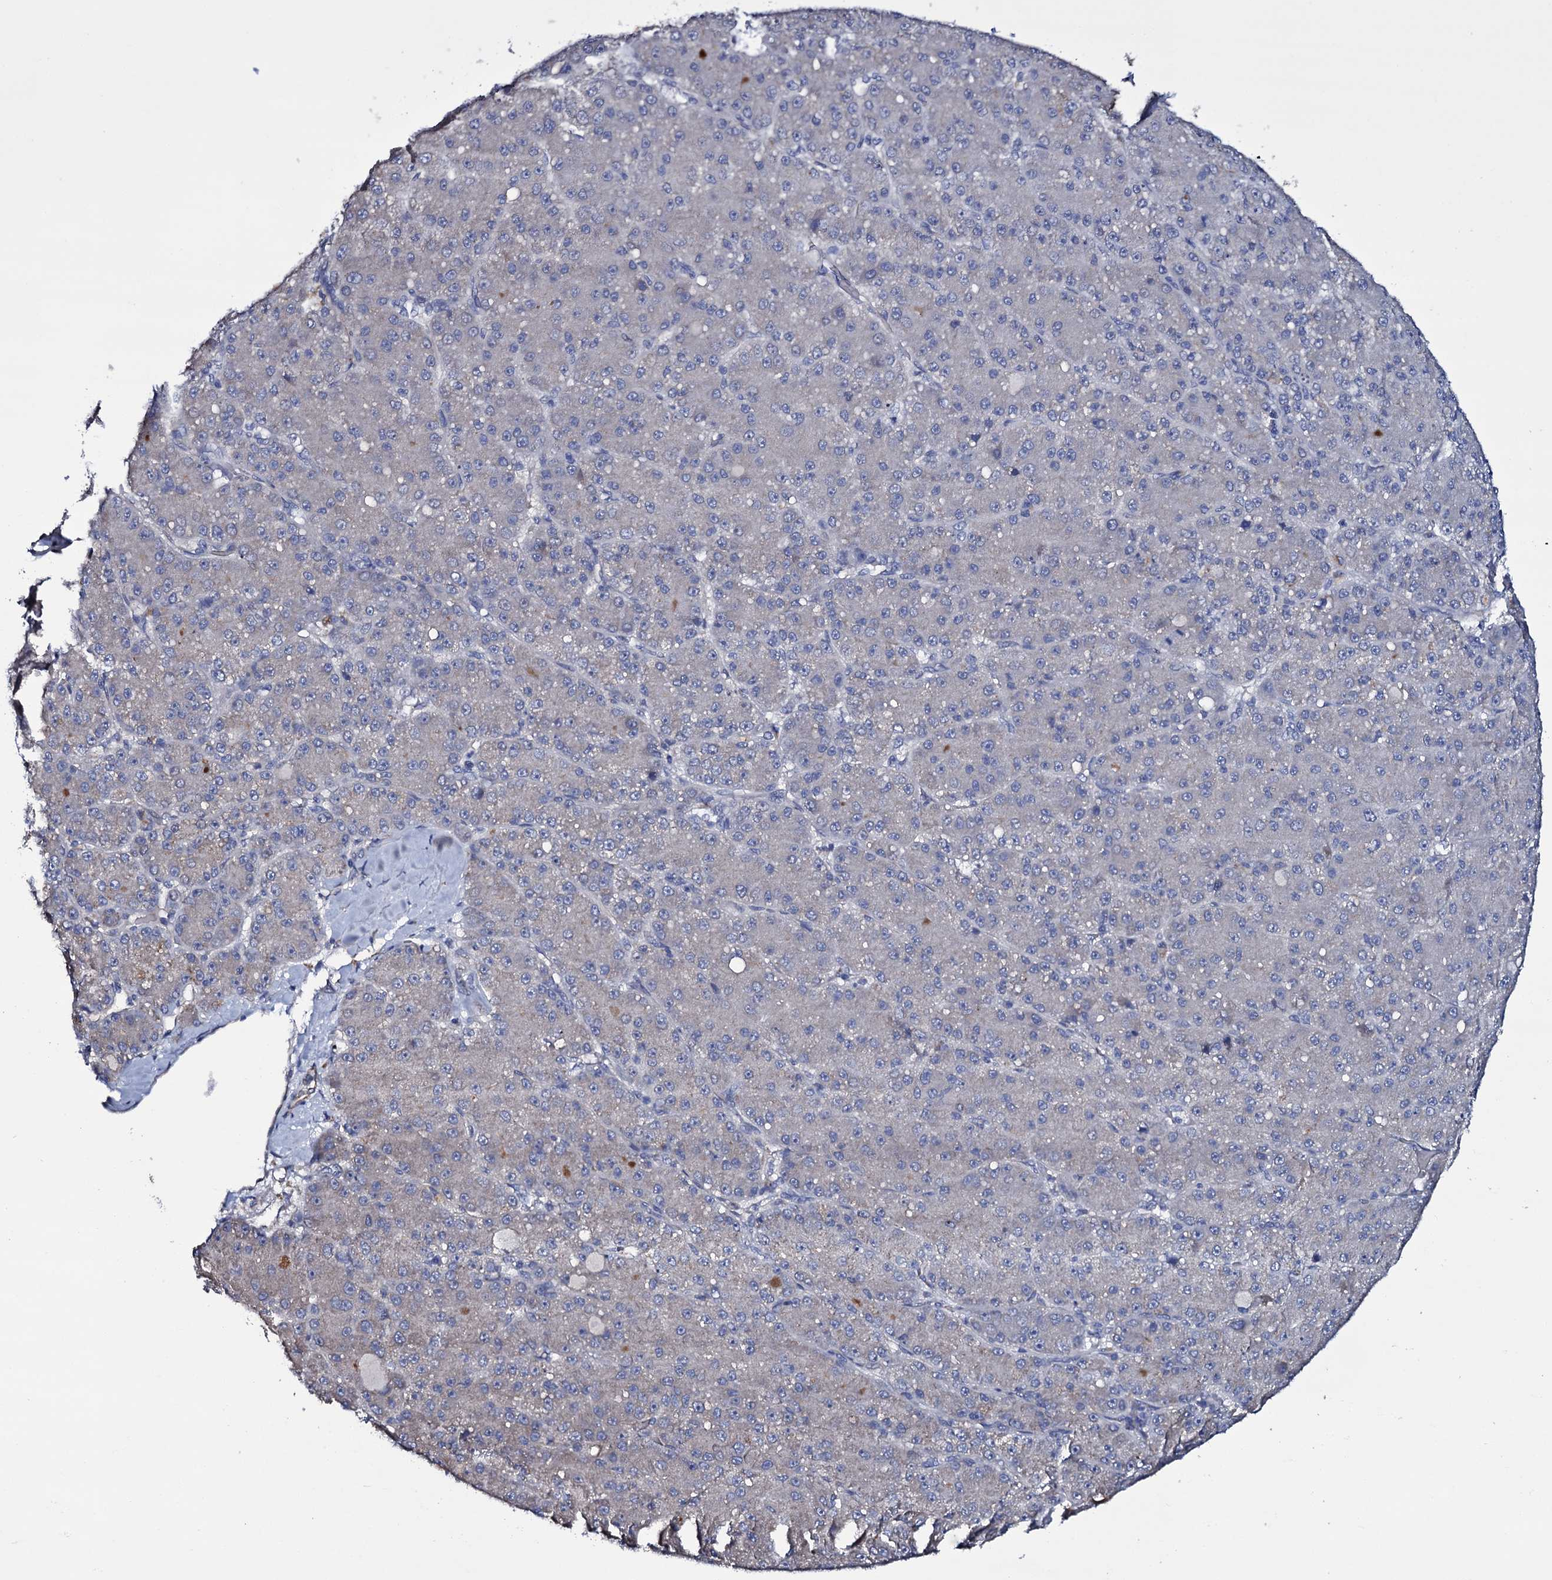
{"staining": {"intensity": "negative", "quantity": "none", "location": "none"}, "tissue": "liver cancer", "cell_type": "Tumor cells", "image_type": "cancer", "snomed": [{"axis": "morphology", "description": "Carcinoma, Hepatocellular, NOS"}, {"axis": "topography", "description": "Liver"}], "caption": "Protein analysis of liver hepatocellular carcinoma displays no significant expression in tumor cells.", "gene": "BCL2L14", "patient": {"sex": "male", "age": 67}}